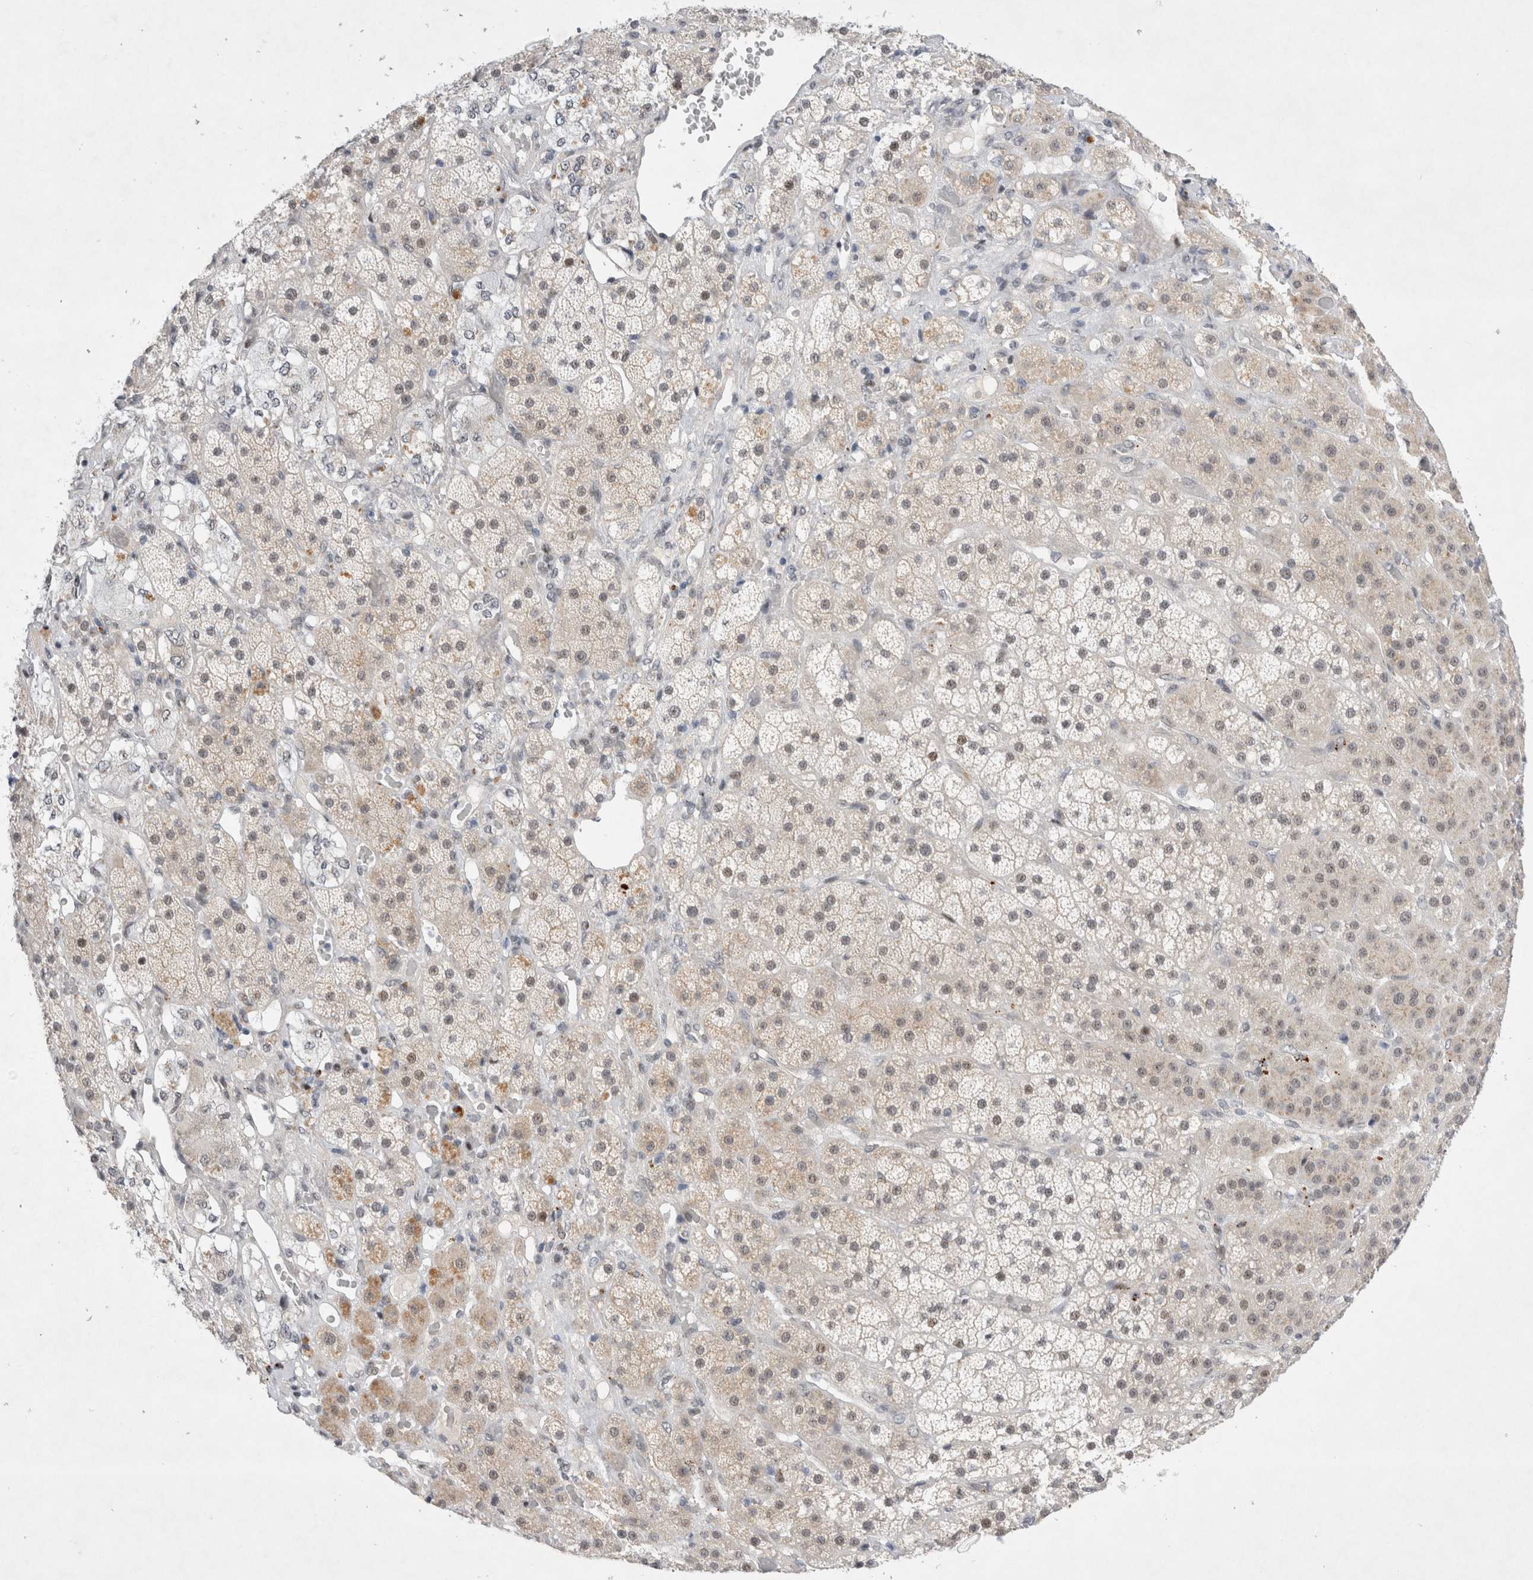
{"staining": {"intensity": "weak", "quantity": "<25%", "location": "cytoplasmic/membranous,nuclear"}, "tissue": "adrenal gland", "cell_type": "Glandular cells", "image_type": "normal", "snomed": [{"axis": "morphology", "description": "Normal tissue, NOS"}, {"axis": "topography", "description": "Adrenal gland"}], "caption": "Image shows no protein expression in glandular cells of normal adrenal gland.", "gene": "WIPF2", "patient": {"sex": "male", "age": 57}}